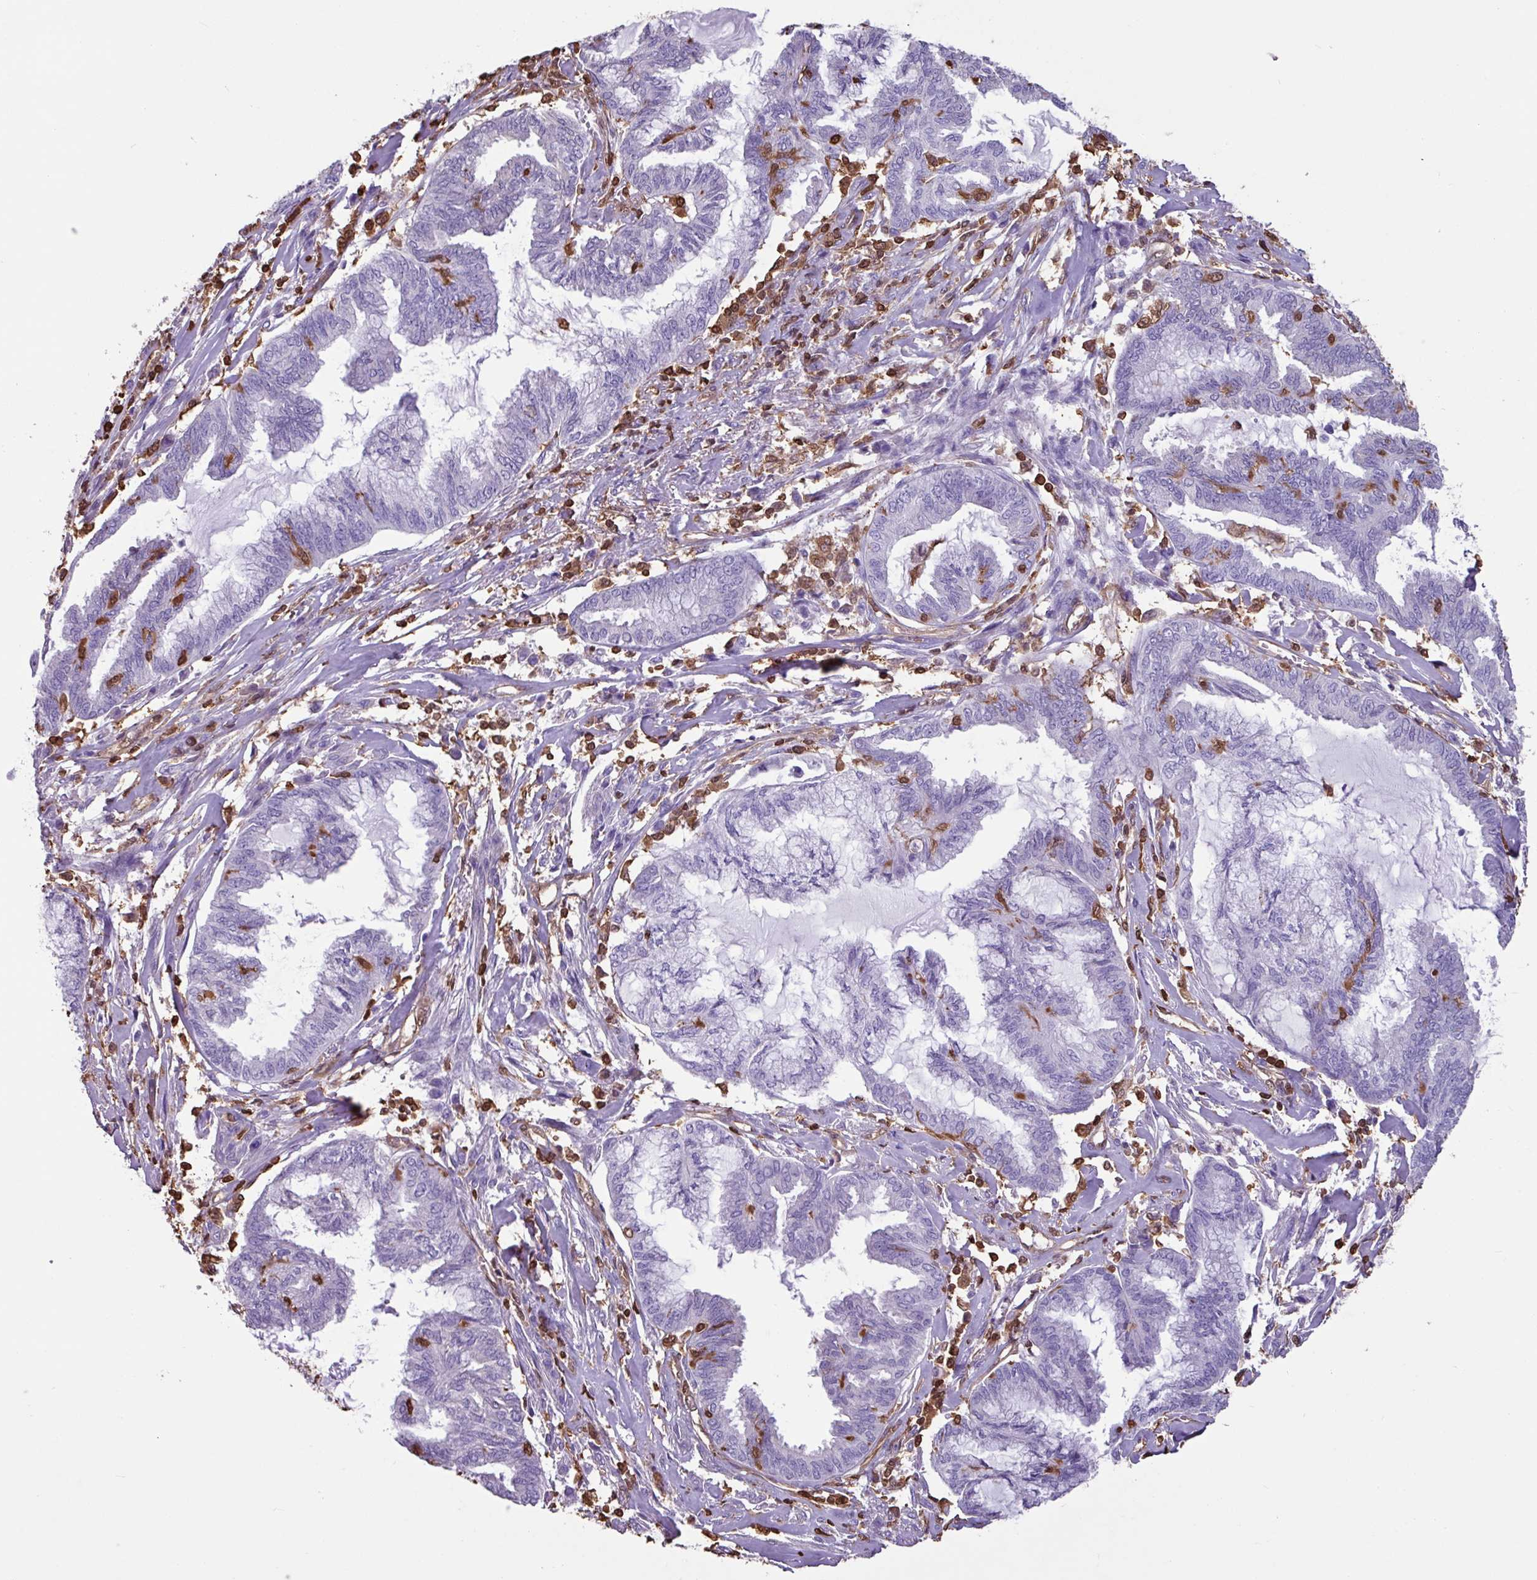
{"staining": {"intensity": "negative", "quantity": "none", "location": "none"}, "tissue": "endometrial cancer", "cell_type": "Tumor cells", "image_type": "cancer", "snomed": [{"axis": "morphology", "description": "Adenocarcinoma, NOS"}, {"axis": "topography", "description": "Endometrium"}], "caption": "A histopathology image of endometrial cancer stained for a protein reveals no brown staining in tumor cells.", "gene": "ARHGDIB", "patient": {"sex": "female", "age": 86}}